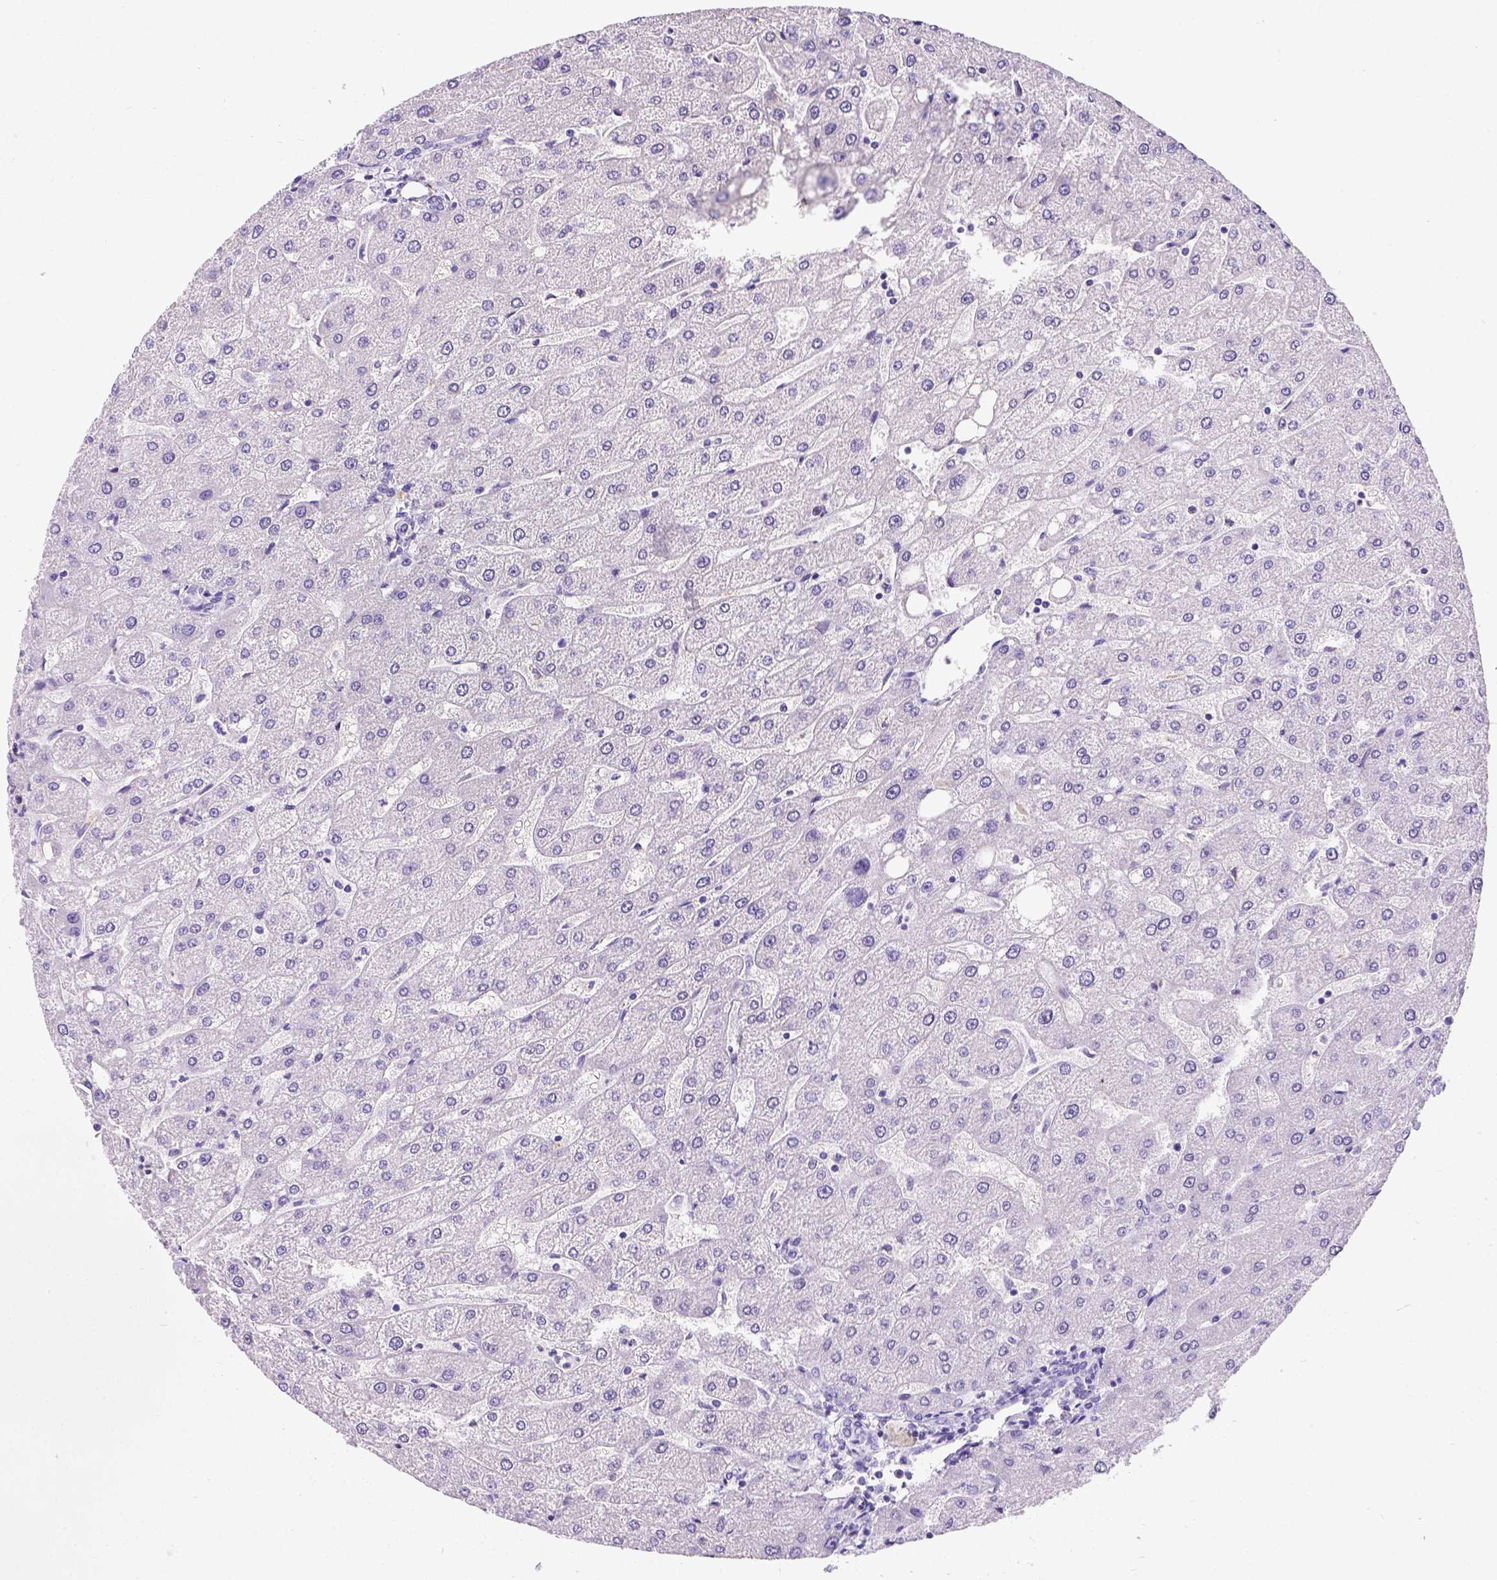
{"staining": {"intensity": "negative", "quantity": "none", "location": "none"}, "tissue": "liver", "cell_type": "Cholangiocytes", "image_type": "normal", "snomed": [{"axis": "morphology", "description": "Normal tissue, NOS"}, {"axis": "topography", "description": "Liver"}], "caption": "High power microscopy histopathology image of an IHC micrograph of benign liver, revealing no significant staining in cholangiocytes.", "gene": "PHF7", "patient": {"sex": "male", "age": 67}}